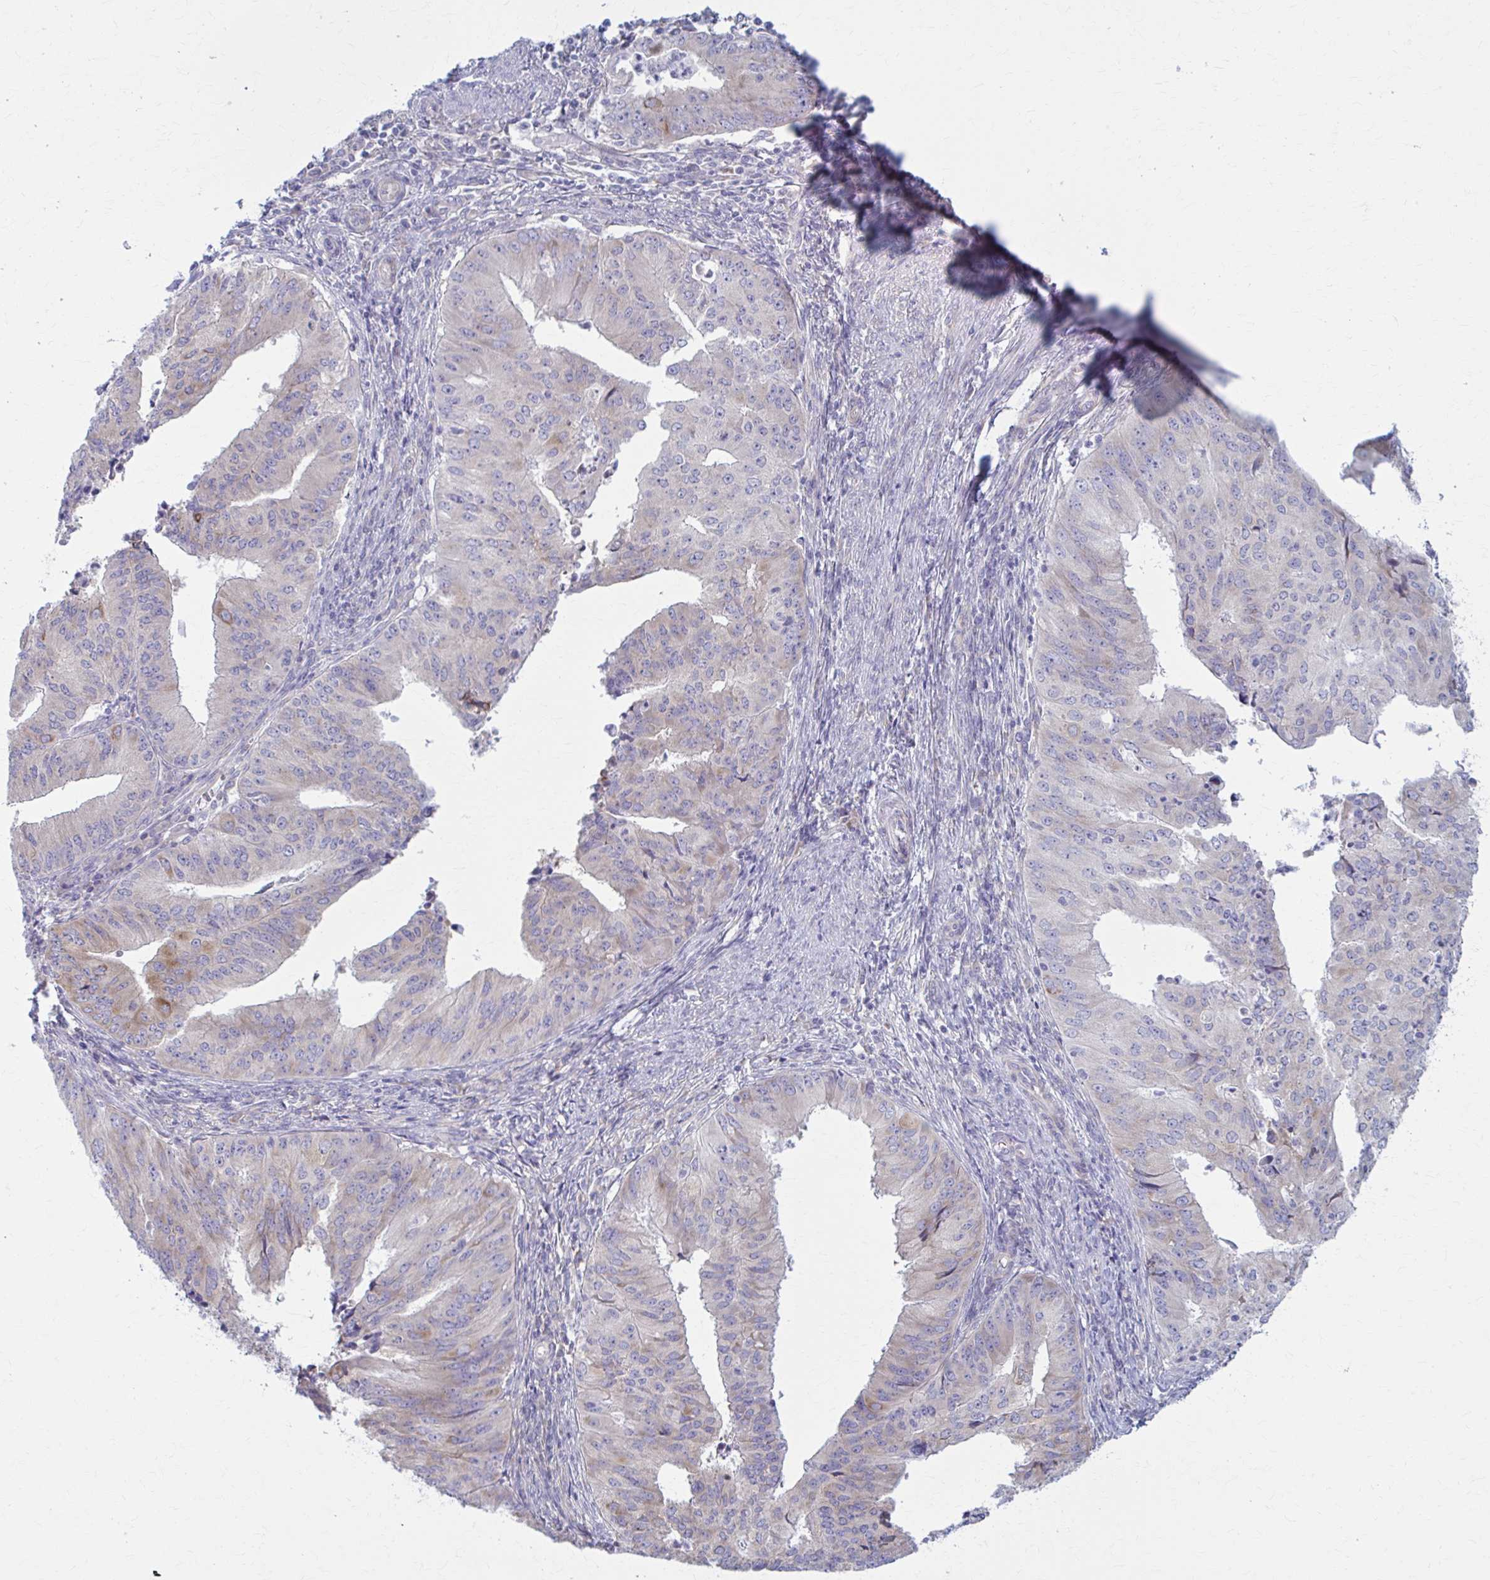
{"staining": {"intensity": "moderate", "quantity": "<25%", "location": "cytoplasmic/membranous"}, "tissue": "endometrial cancer", "cell_type": "Tumor cells", "image_type": "cancer", "snomed": [{"axis": "morphology", "description": "Adenocarcinoma, NOS"}, {"axis": "topography", "description": "Endometrium"}], "caption": "Approximately <25% of tumor cells in endometrial adenocarcinoma demonstrate moderate cytoplasmic/membranous protein positivity as visualized by brown immunohistochemical staining.", "gene": "PRKRA", "patient": {"sex": "female", "age": 50}}